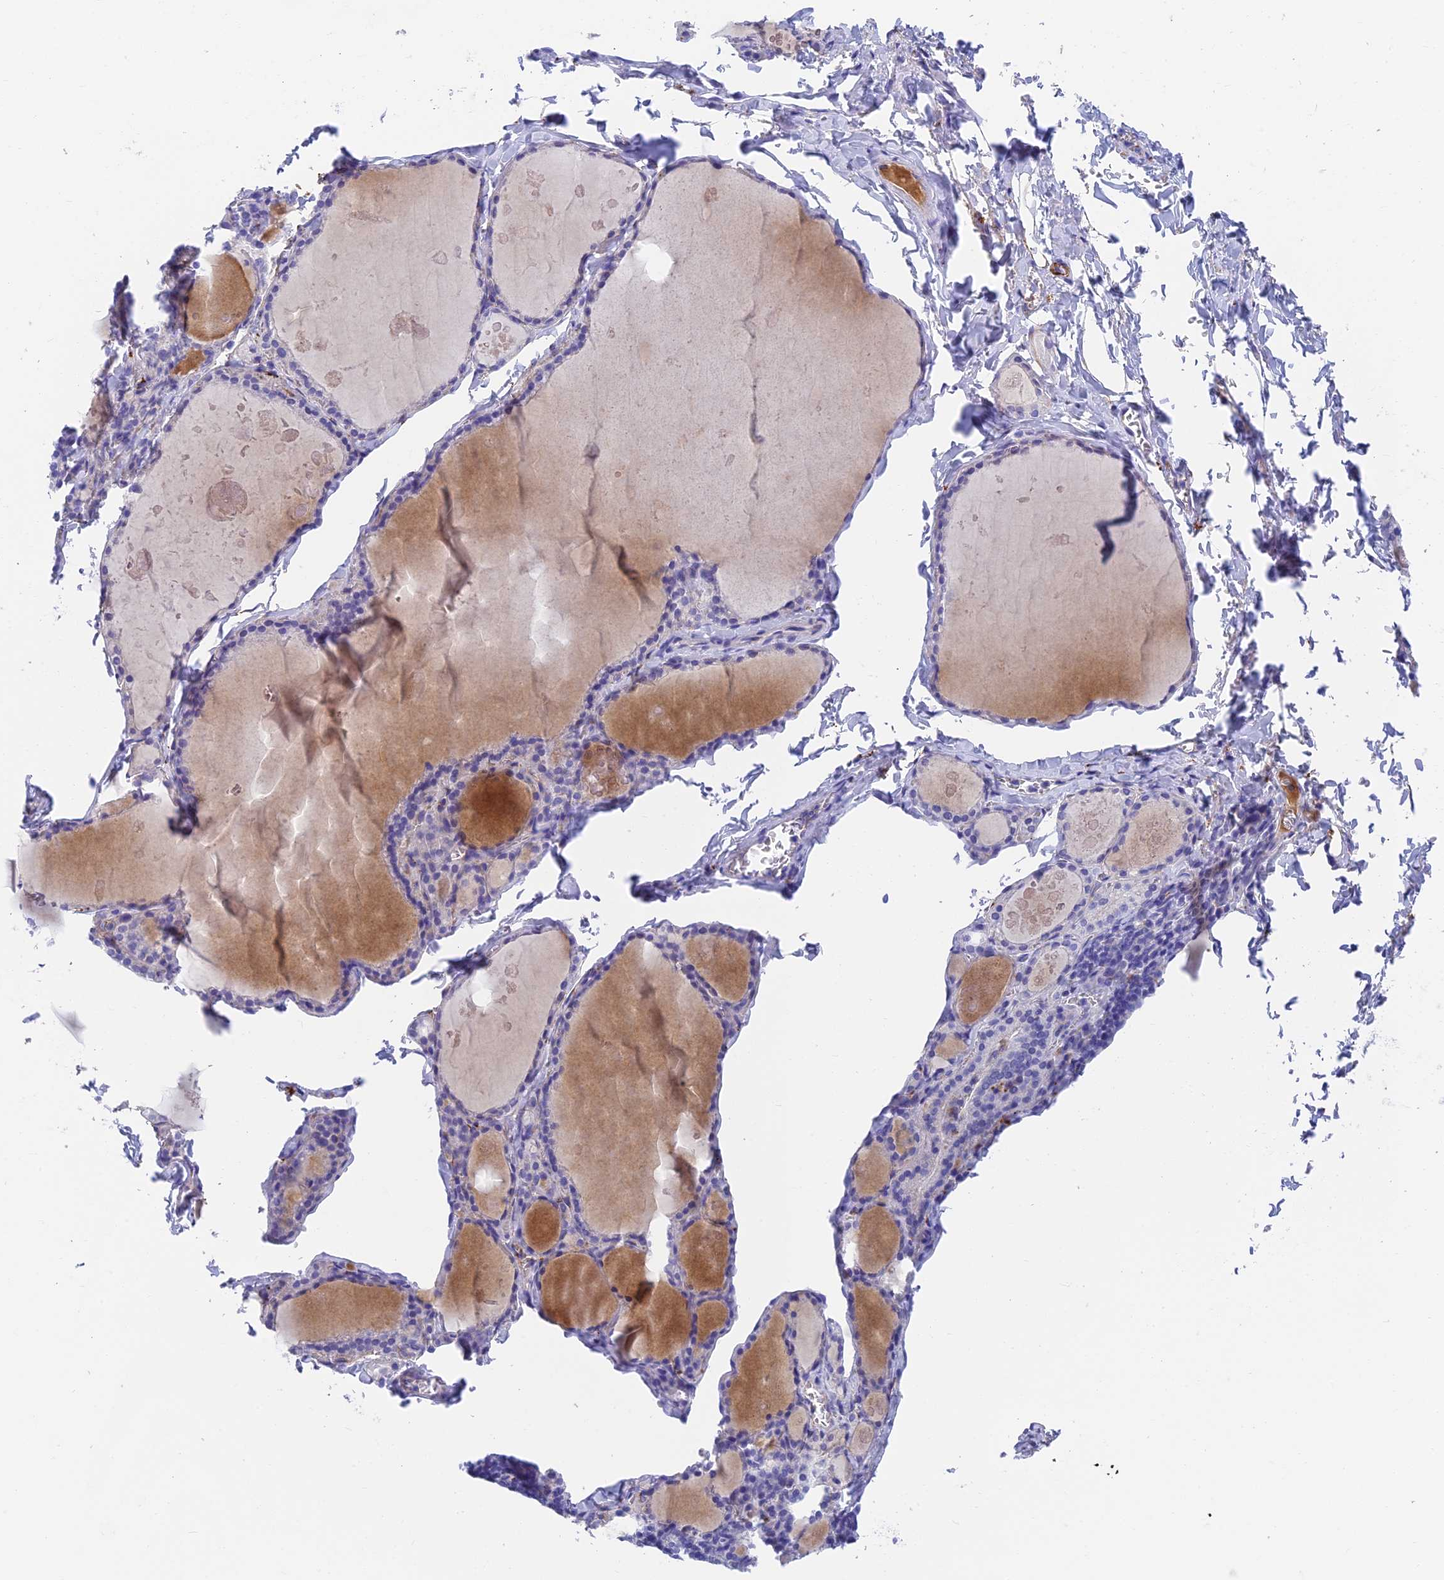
{"staining": {"intensity": "moderate", "quantity": "<25%", "location": "cytoplasmic/membranous"}, "tissue": "thyroid gland", "cell_type": "Glandular cells", "image_type": "normal", "snomed": [{"axis": "morphology", "description": "Normal tissue, NOS"}, {"axis": "topography", "description": "Thyroid gland"}], "caption": "High-power microscopy captured an IHC photomicrograph of benign thyroid gland, revealing moderate cytoplasmic/membranous positivity in about <25% of glandular cells.", "gene": "ADAMTS13", "patient": {"sex": "male", "age": 56}}